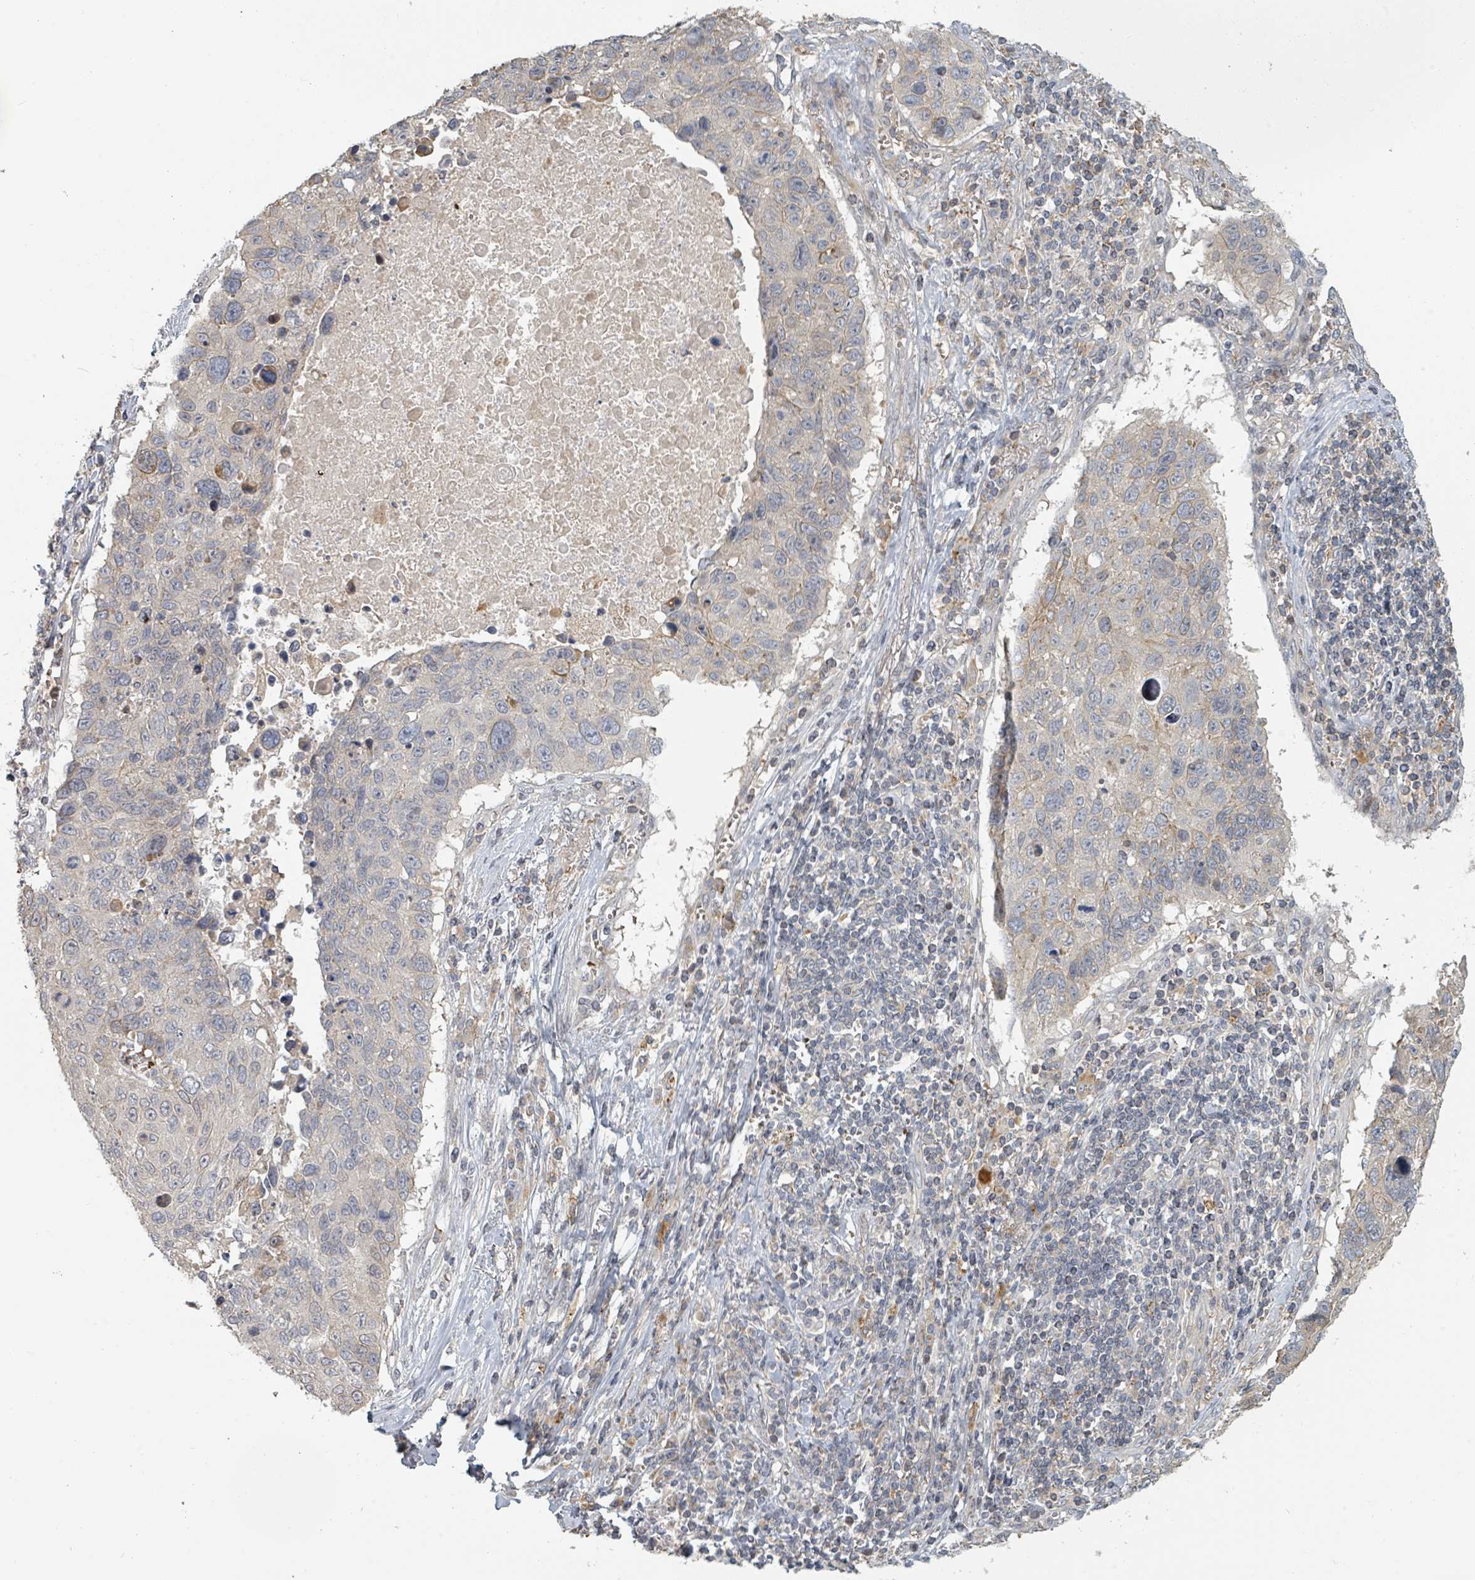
{"staining": {"intensity": "negative", "quantity": "none", "location": "none"}, "tissue": "lung cancer", "cell_type": "Tumor cells", "image_type": "cancer", "snomed": [{"axis": "morphology", "description": "Squamous cell carcinoma, NOS"}, {"axis": "topography", "description": "Lung"}], "caption": "An IHC image of lung squamous cell carcinoma is shown. There is no staining in tumor cells of lung squamous cell carcinoma. Nuclei are stained in blue.", "gene": "TRPC4AP", "patient": {"sex": "male", "age": 66}}